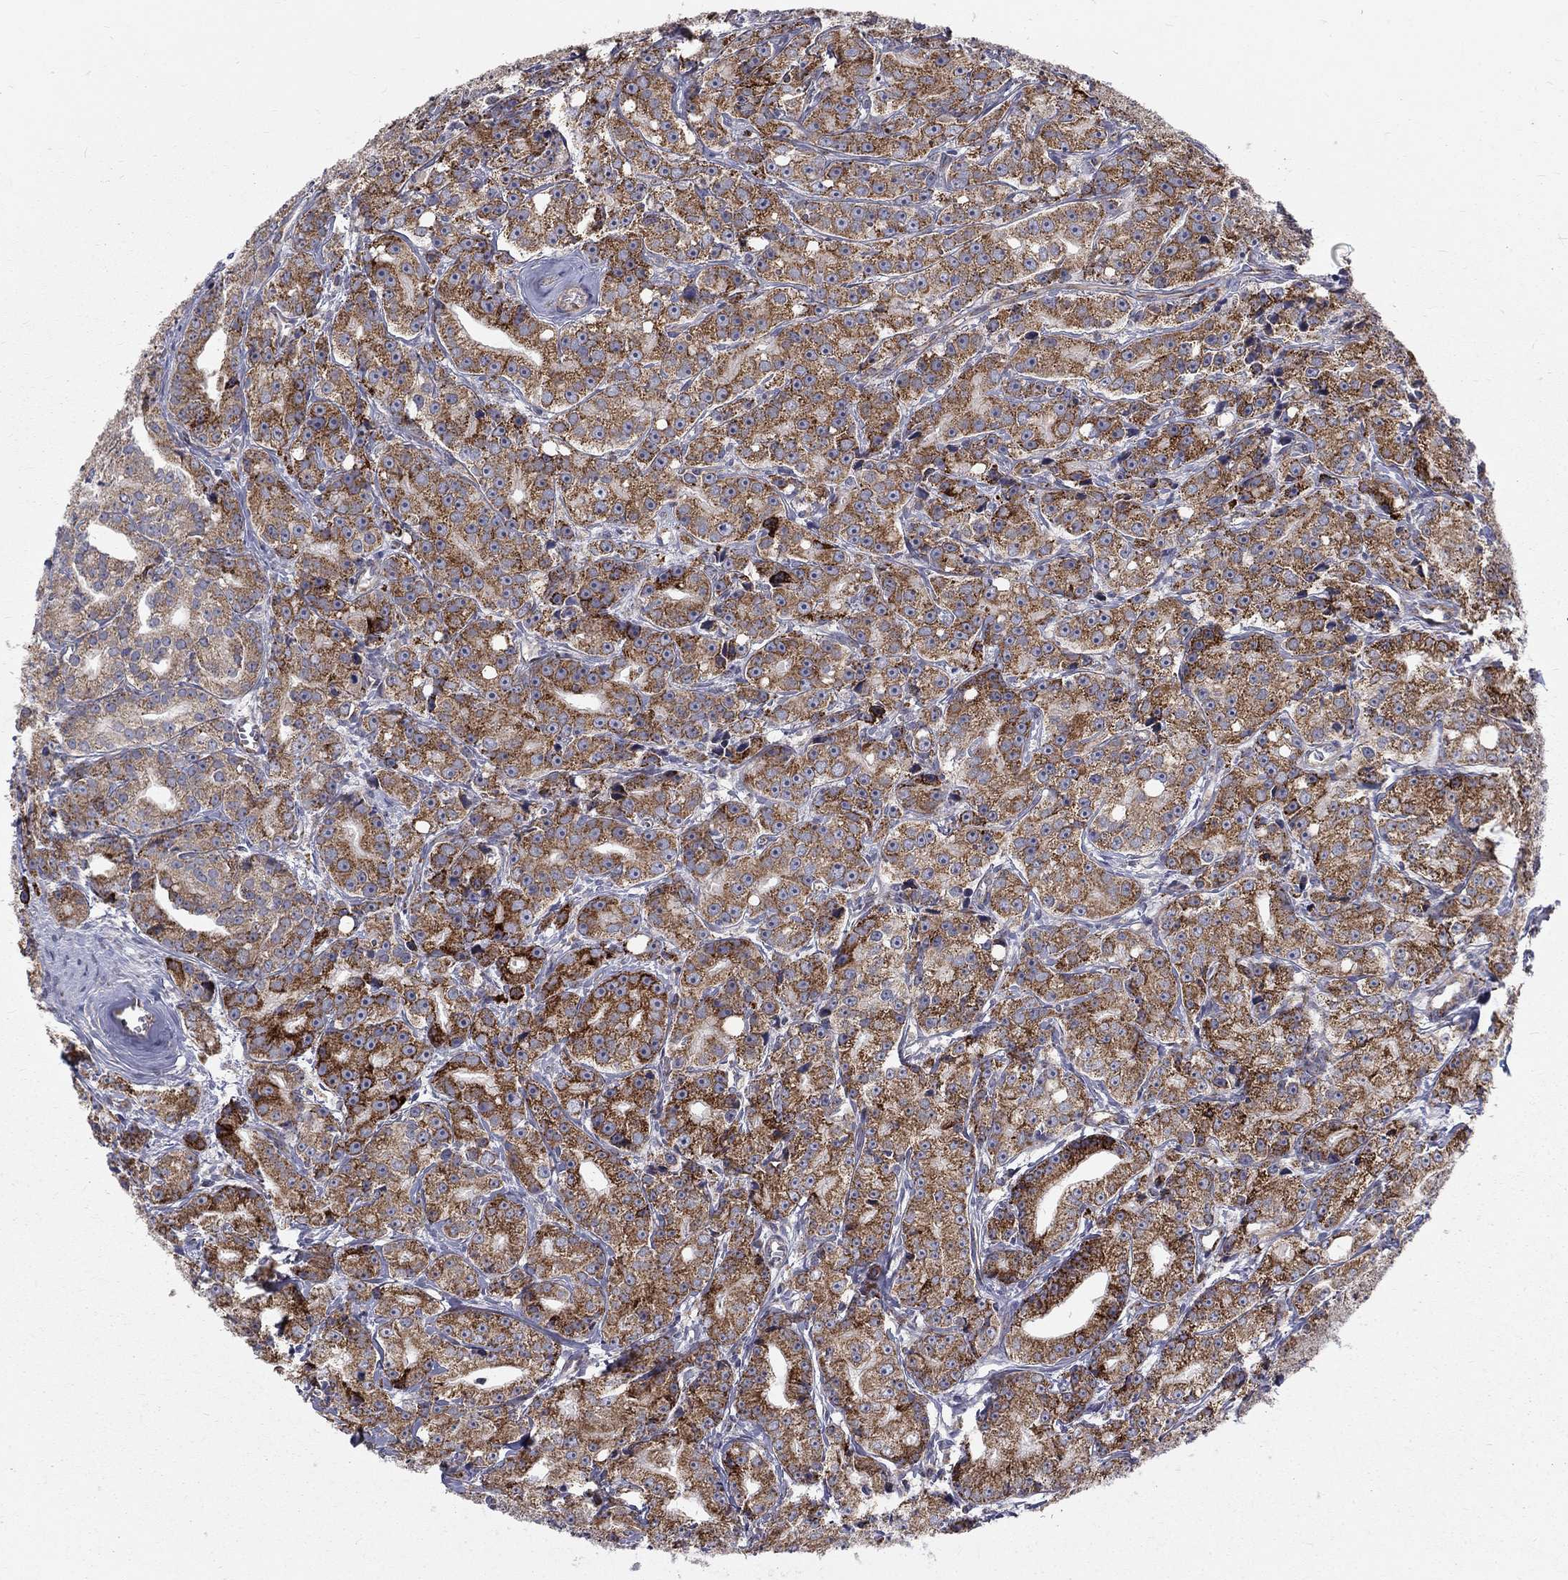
{"staining": {"intensity": "strong", "quantity": ">75%", "location": "cytoplasmic/membranous"}, "tissue": "prostate cancer", "cell_type": "Tumor cells", "image_type": "cancer", "snomed": [{"axis": "morphology", "description": "Adenocarcinoma, Medium grade"}, {"axis": "topography", "description": "Prostate"}], "caption": "Immunohistochemistry (IHC) staining of prostate cancer (adenocarcinoma (medium-grade)), which displays high levels of strong cytoplasmic/membranous expression in about >75% of tumor cells indicating strong cytoplasmic/membranous protein expression. The staining was performed using DAB (brown) for protein detection and nuclei were counterstained in hematoxylin (blue).", "gene": "ALDH1B1", "patient": {"sex": "male", "age": 74}}